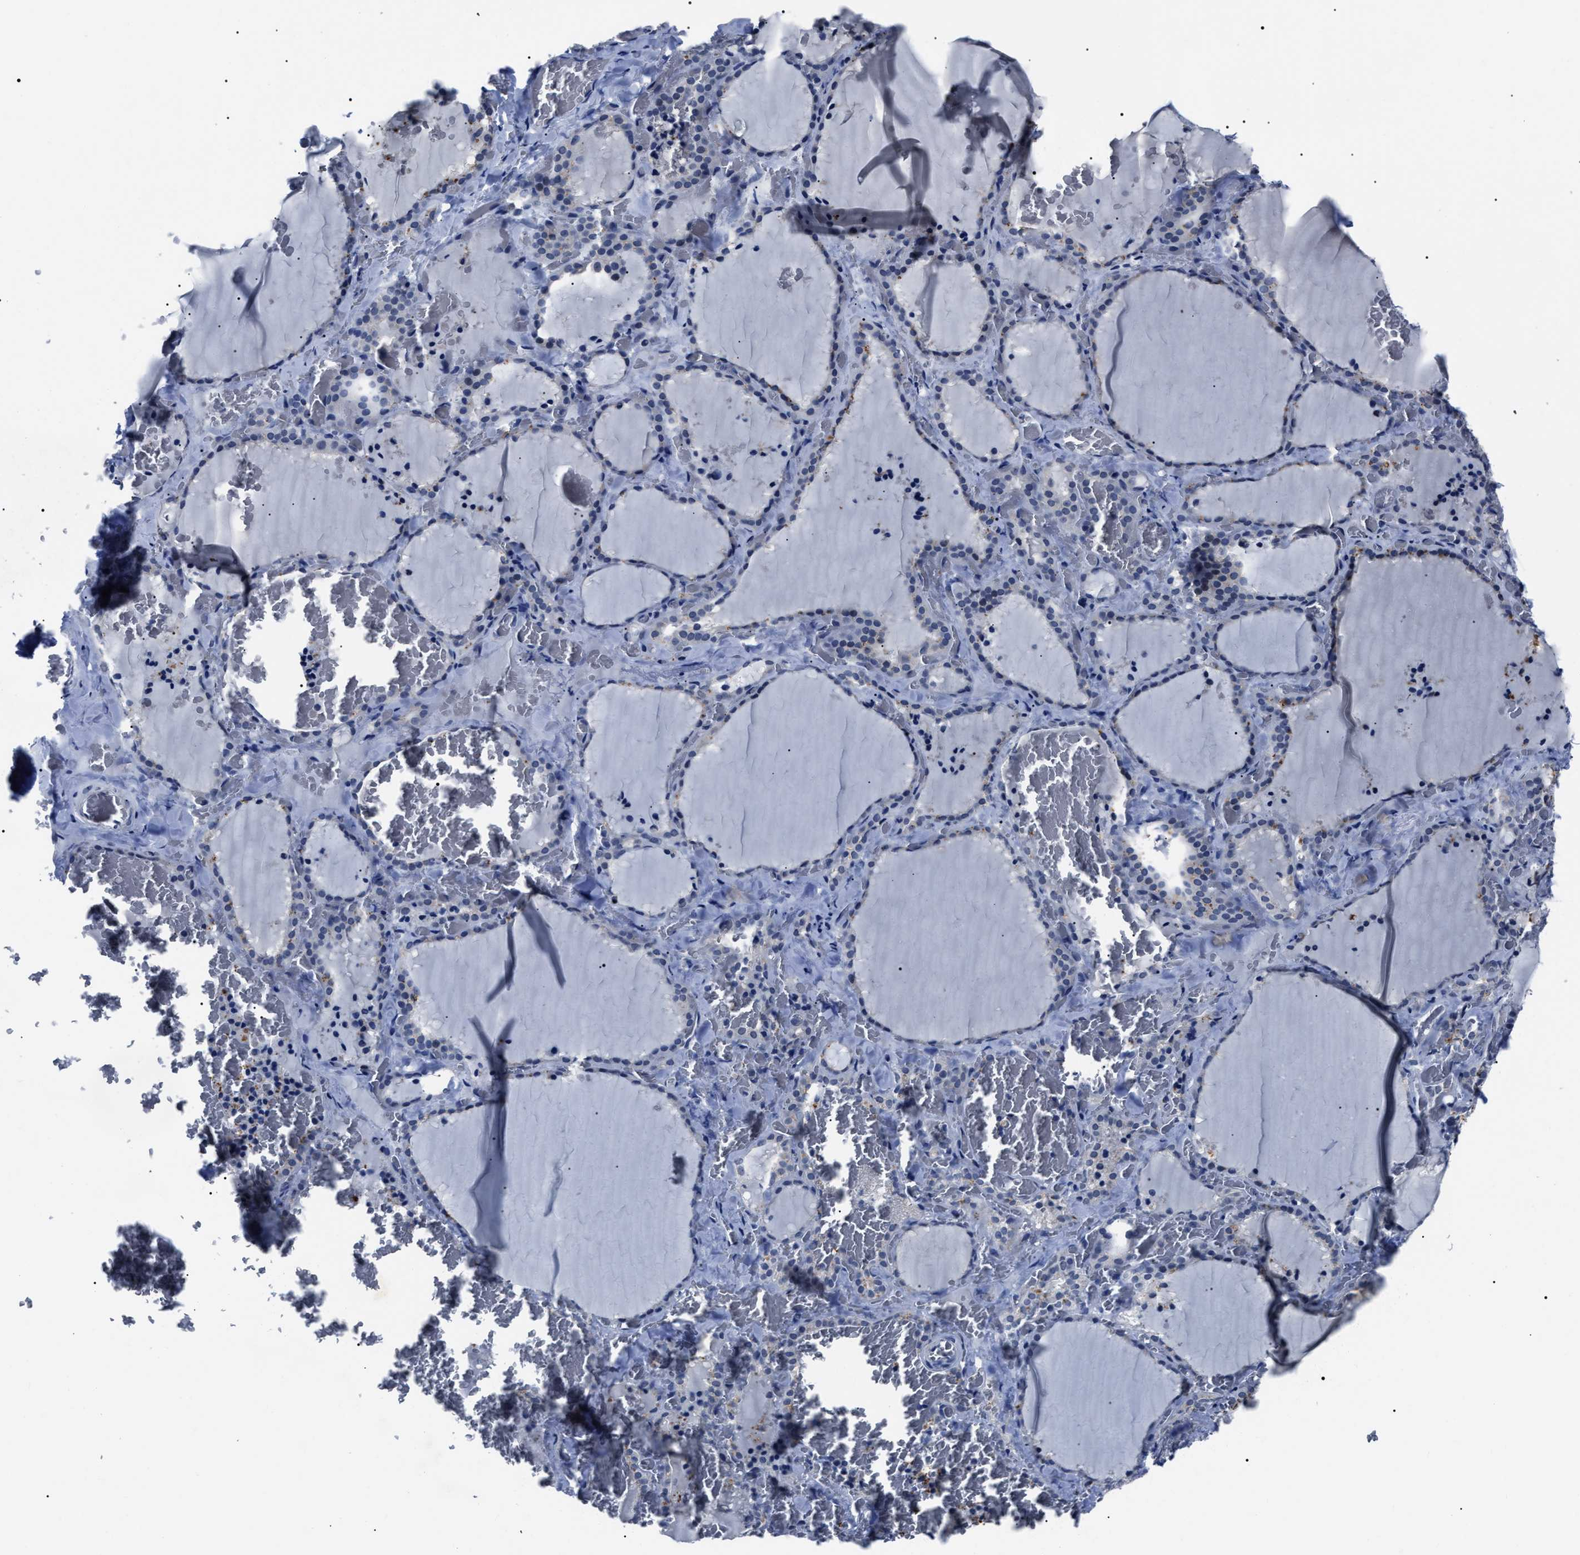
{"staining": {"intensity": "moderate", "quantity": "<25%", "location": "cytoplasmic/membranous"}, "tissue": "thyroid gland", "cell_type": "Glandular cells", "image_type": "normal", "snomed": [{"axis": "morphology", "description": "Normal tissue, NOS"}, {"axis": "topography", "description": "Thyroid gland"}], "caption": "Immunohistochemistry (IHC) of normal thyroid gland shows low levels of moderate cytoplasmic/membranous positivity in about <25% of glandular cells.", "gene": "LRWD1", "patient": {"sex": "female", "age": 22}}